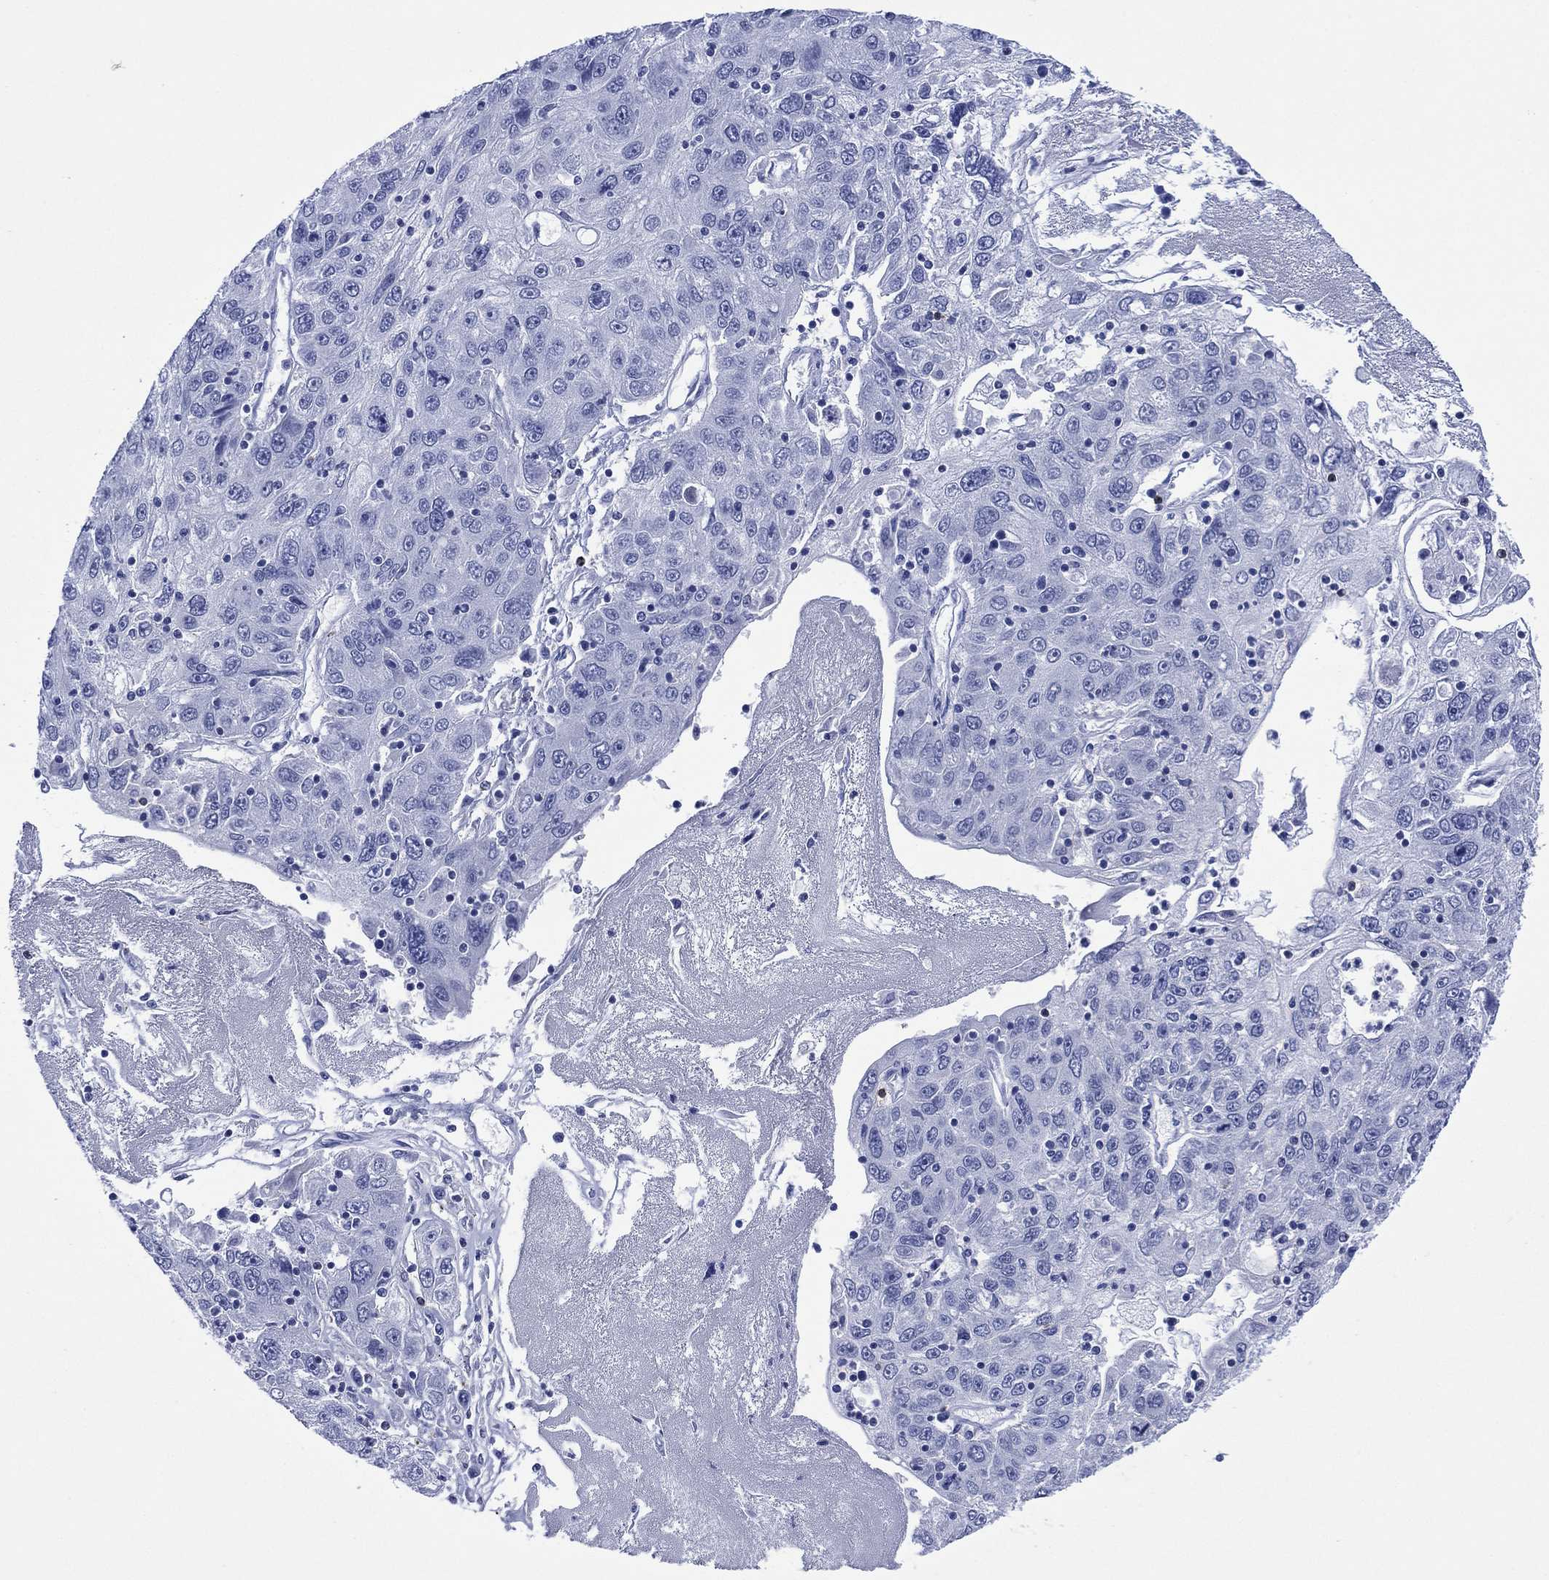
{"staining": {"intensity": "negative", "quantity": "none", "location": "none"}, "tissue": "stomach cancer", "cell_type": "Tumor cells", "image_type": "cancer", "snomed": [{"axis": "morphology", "description": "Adenocarcinoma, NOS"}, {"axis": "topography", "description": "Stomach"}], "caption": "IHC image of stomach cancer stained for a protein (brown), which demonstrates no staining in tumor cells.", "gene": "DPP4", "patient": {"sex": "male", "age": 56}}